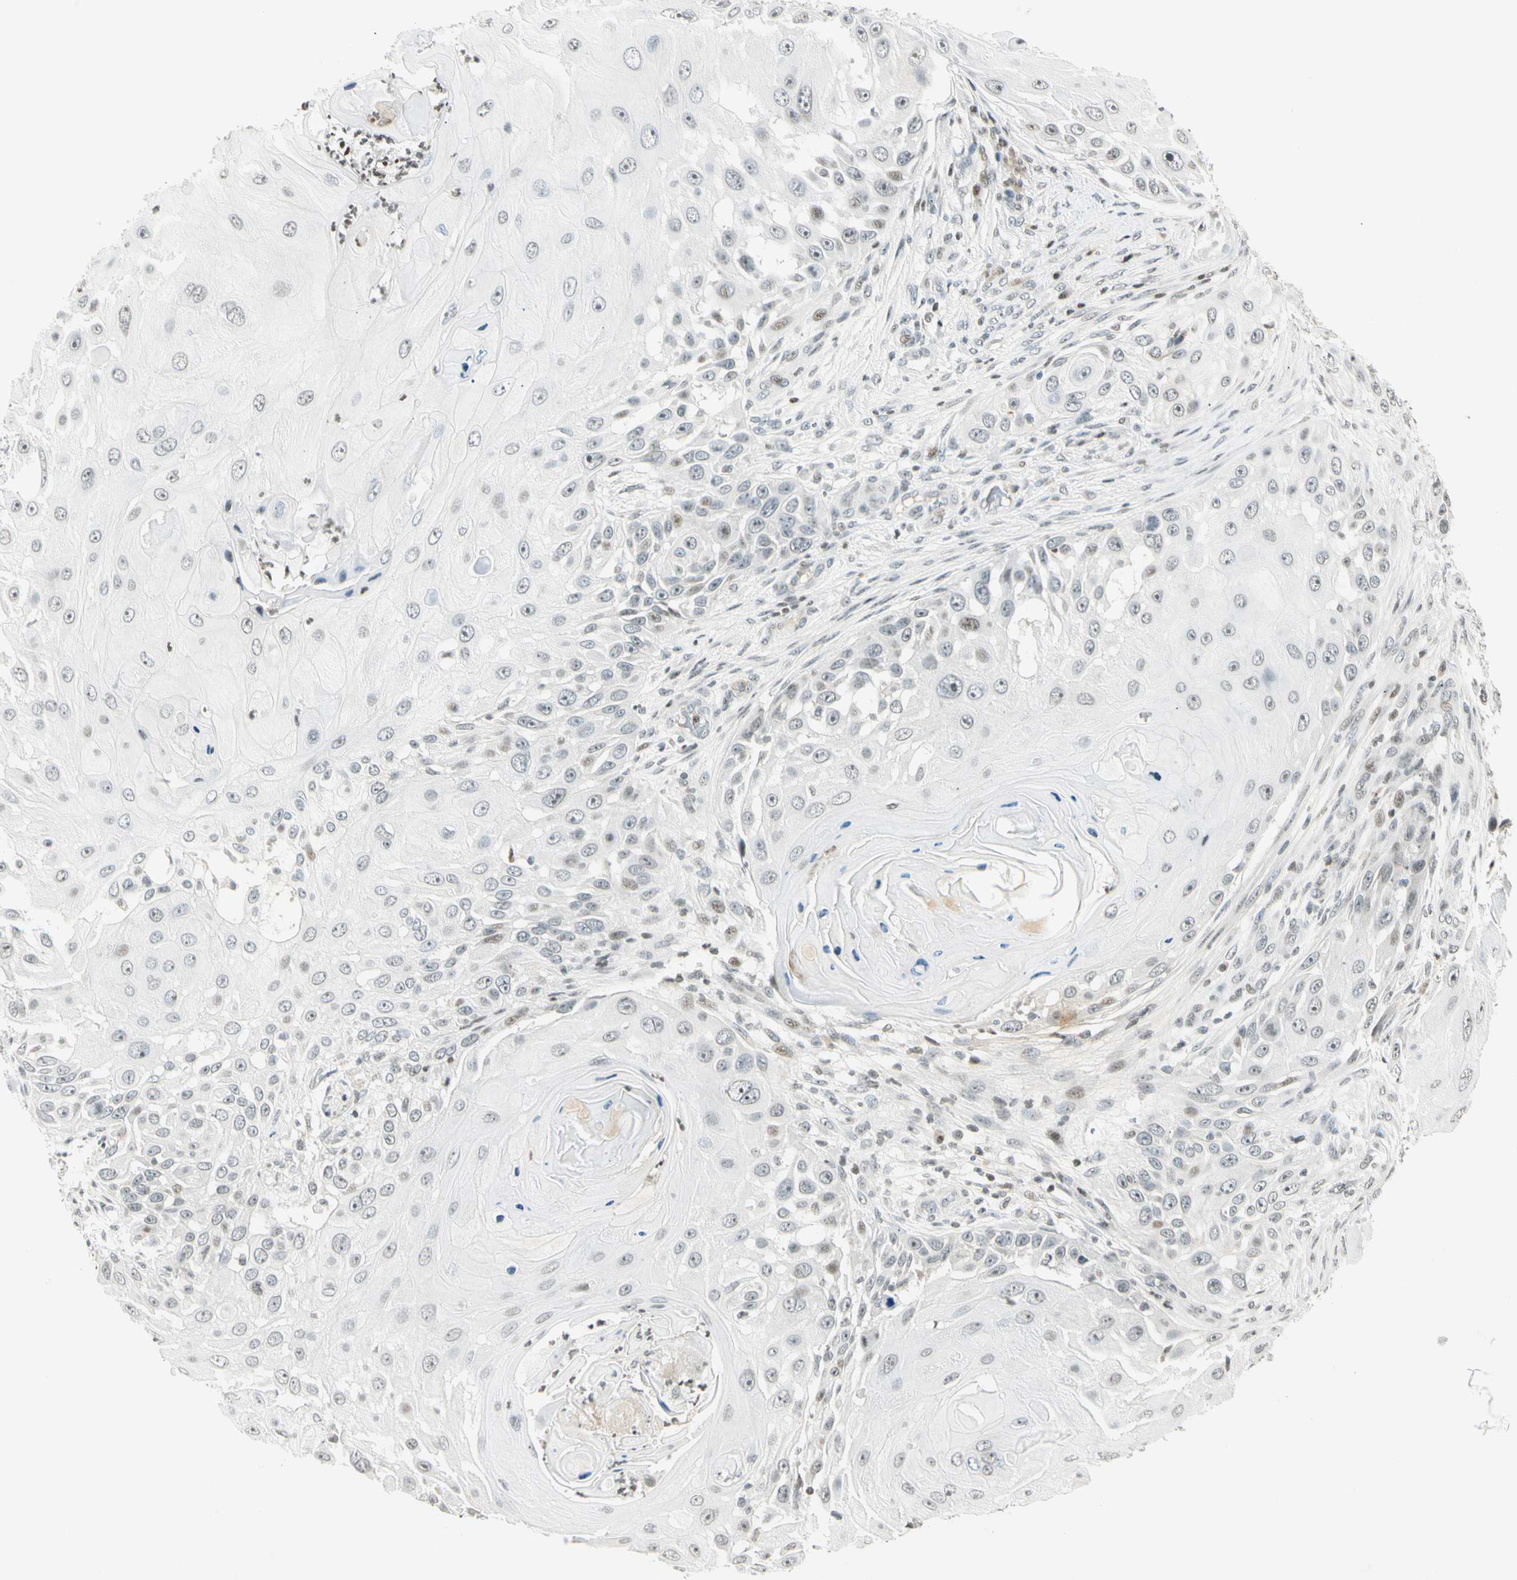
{"staining": {"intensity": "weak", "quantity": "<25%", "location": "nuclear"}, "tissue": "skin cancer", "cell_type": "Tumor cells", "image_type": "cancer", "snomed": [{"axis": "morphology", "description": "Squamous cell carcinoma, NOS"}, {"axis": "topography", "description": "Skin"}], "caption": "DAB (3,3'-diaminobenzidine) immunohistochemical staining of human squamous cell carcinoma (skin) exhibits no significant expression in tumor cells.", "gene": "SMAD3", "patient": {"sex": "female", "age": 44}}